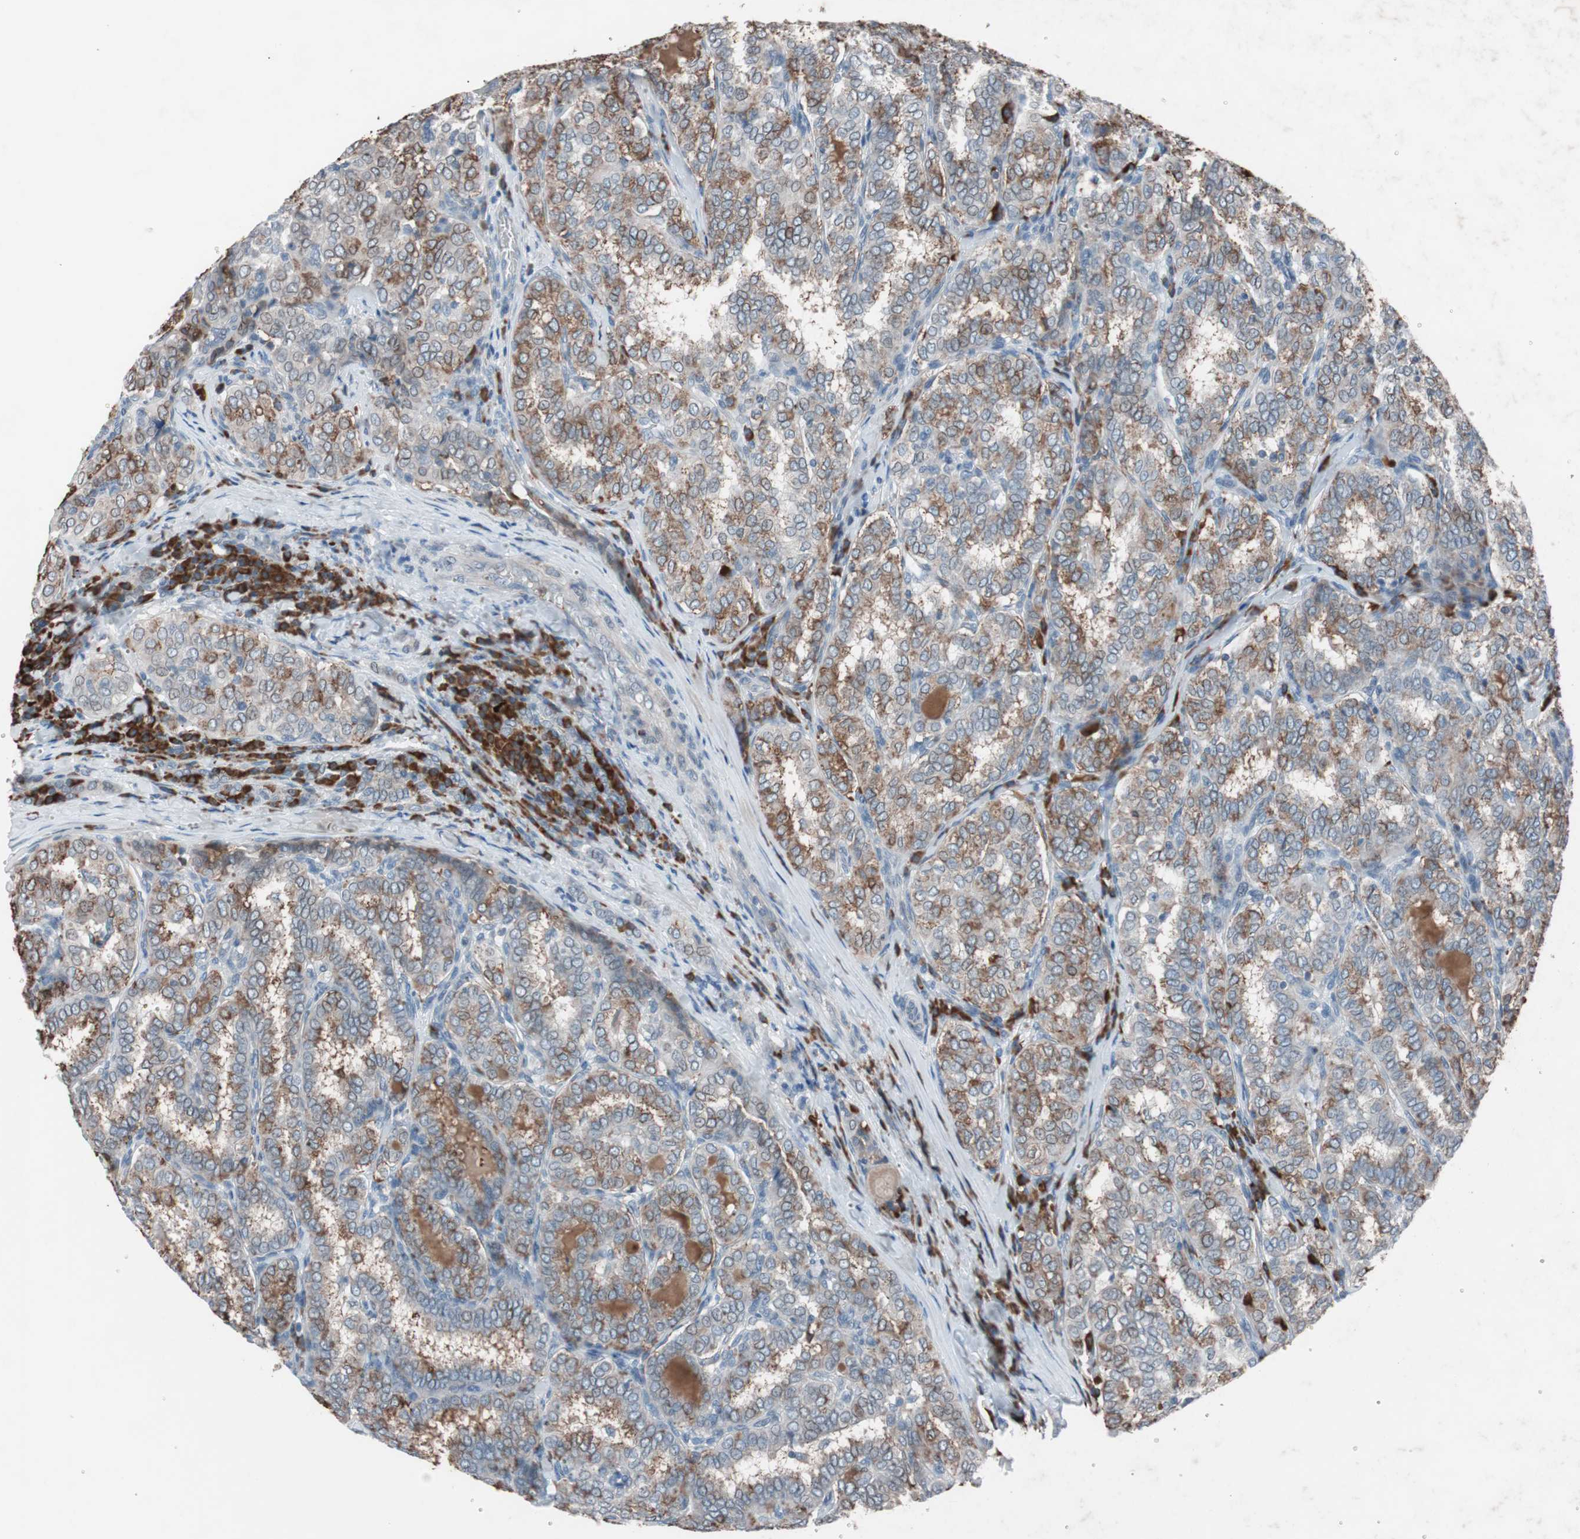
{"staining": {"intensity": "moderate", "quantity": "25%-75%", "location": "cytoplasmic/membranous"}, "tissue": "thyroid cancer", "cell_type": "Tumor cells", "image_type": "cancer", "snomed": [{"axis": "morphology", "description": "Papillary adenocarcinoma, NOS"}, {"axis": "topography", "description": "Thyroid gland"}], "caption": "Brown immunohistochemical staining in human thyroid papillary adenocarcinoma shows moderate cytoplasmic/membranous positivity in about 25%-75% of tumor cells.", "gene": "GRB7", "patient": {"sex": "female", "age": 30}}